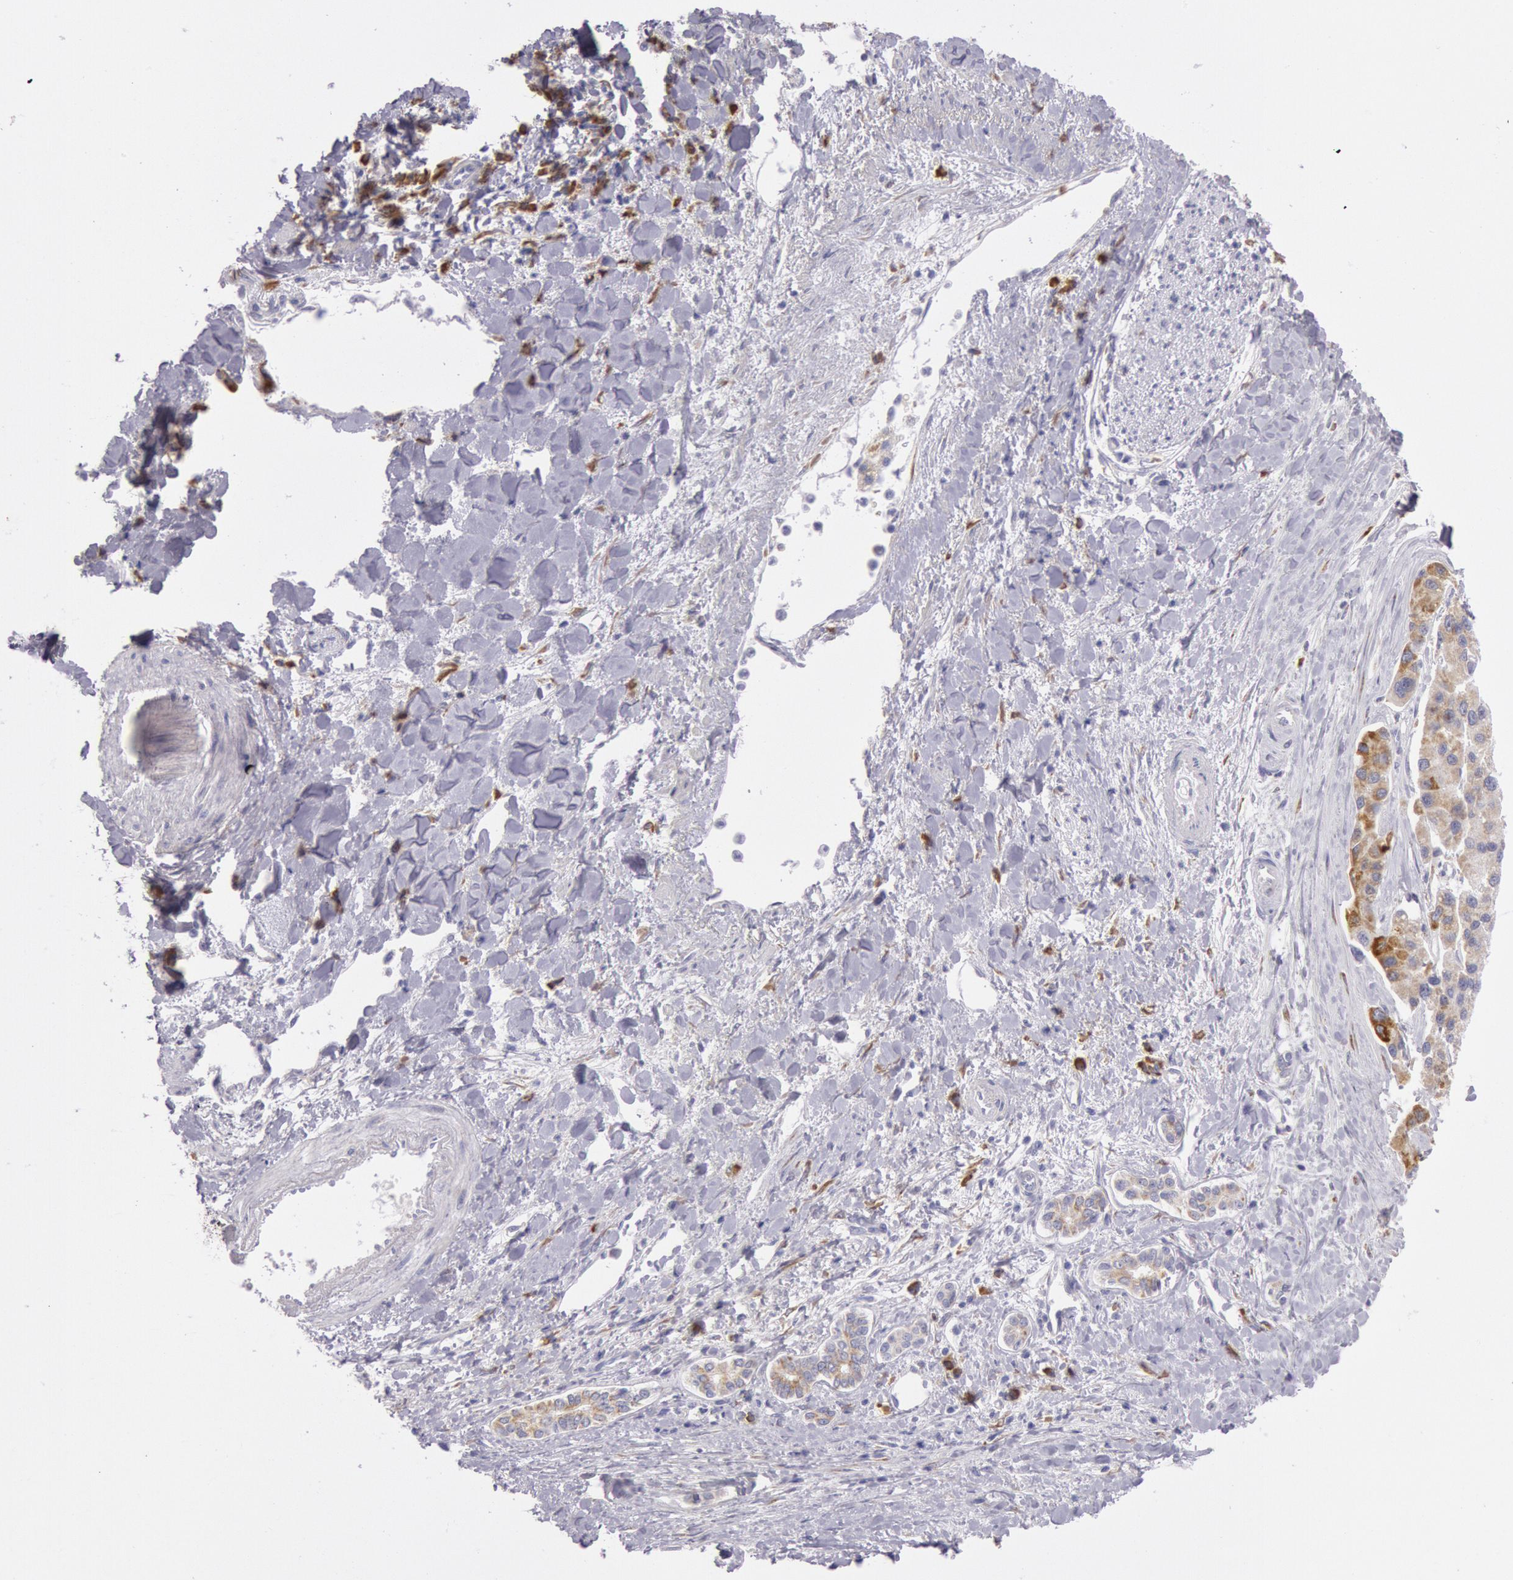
{"staining": {"intensity": "moderate", "quantity": "25%-75%", "location": "cytoplasmic/membranous"}, "tissue": "liver cancer", "cell_type": "Tumor cells", "image_type": "cancer", "snomed": [{"axis": "morphology", "description": "Carcinoma, Hepatocellular, NOS"}, {"axis": "topography", "description": "Liver"}], "caption": "IHC staining of liver cancer, which shows medium levels of moderate cytoplasmic/membranous positivity in approximately 25%-75% of tumor cells indicating moderate cytoplasmic/membranous protein staining. The staining was performed using DAB (brown) for protein detection and nuclei were counterstained in hematoxylin (blue).", "gene": "CIDEB", "patient": {"sex": "female", "age": 85}}